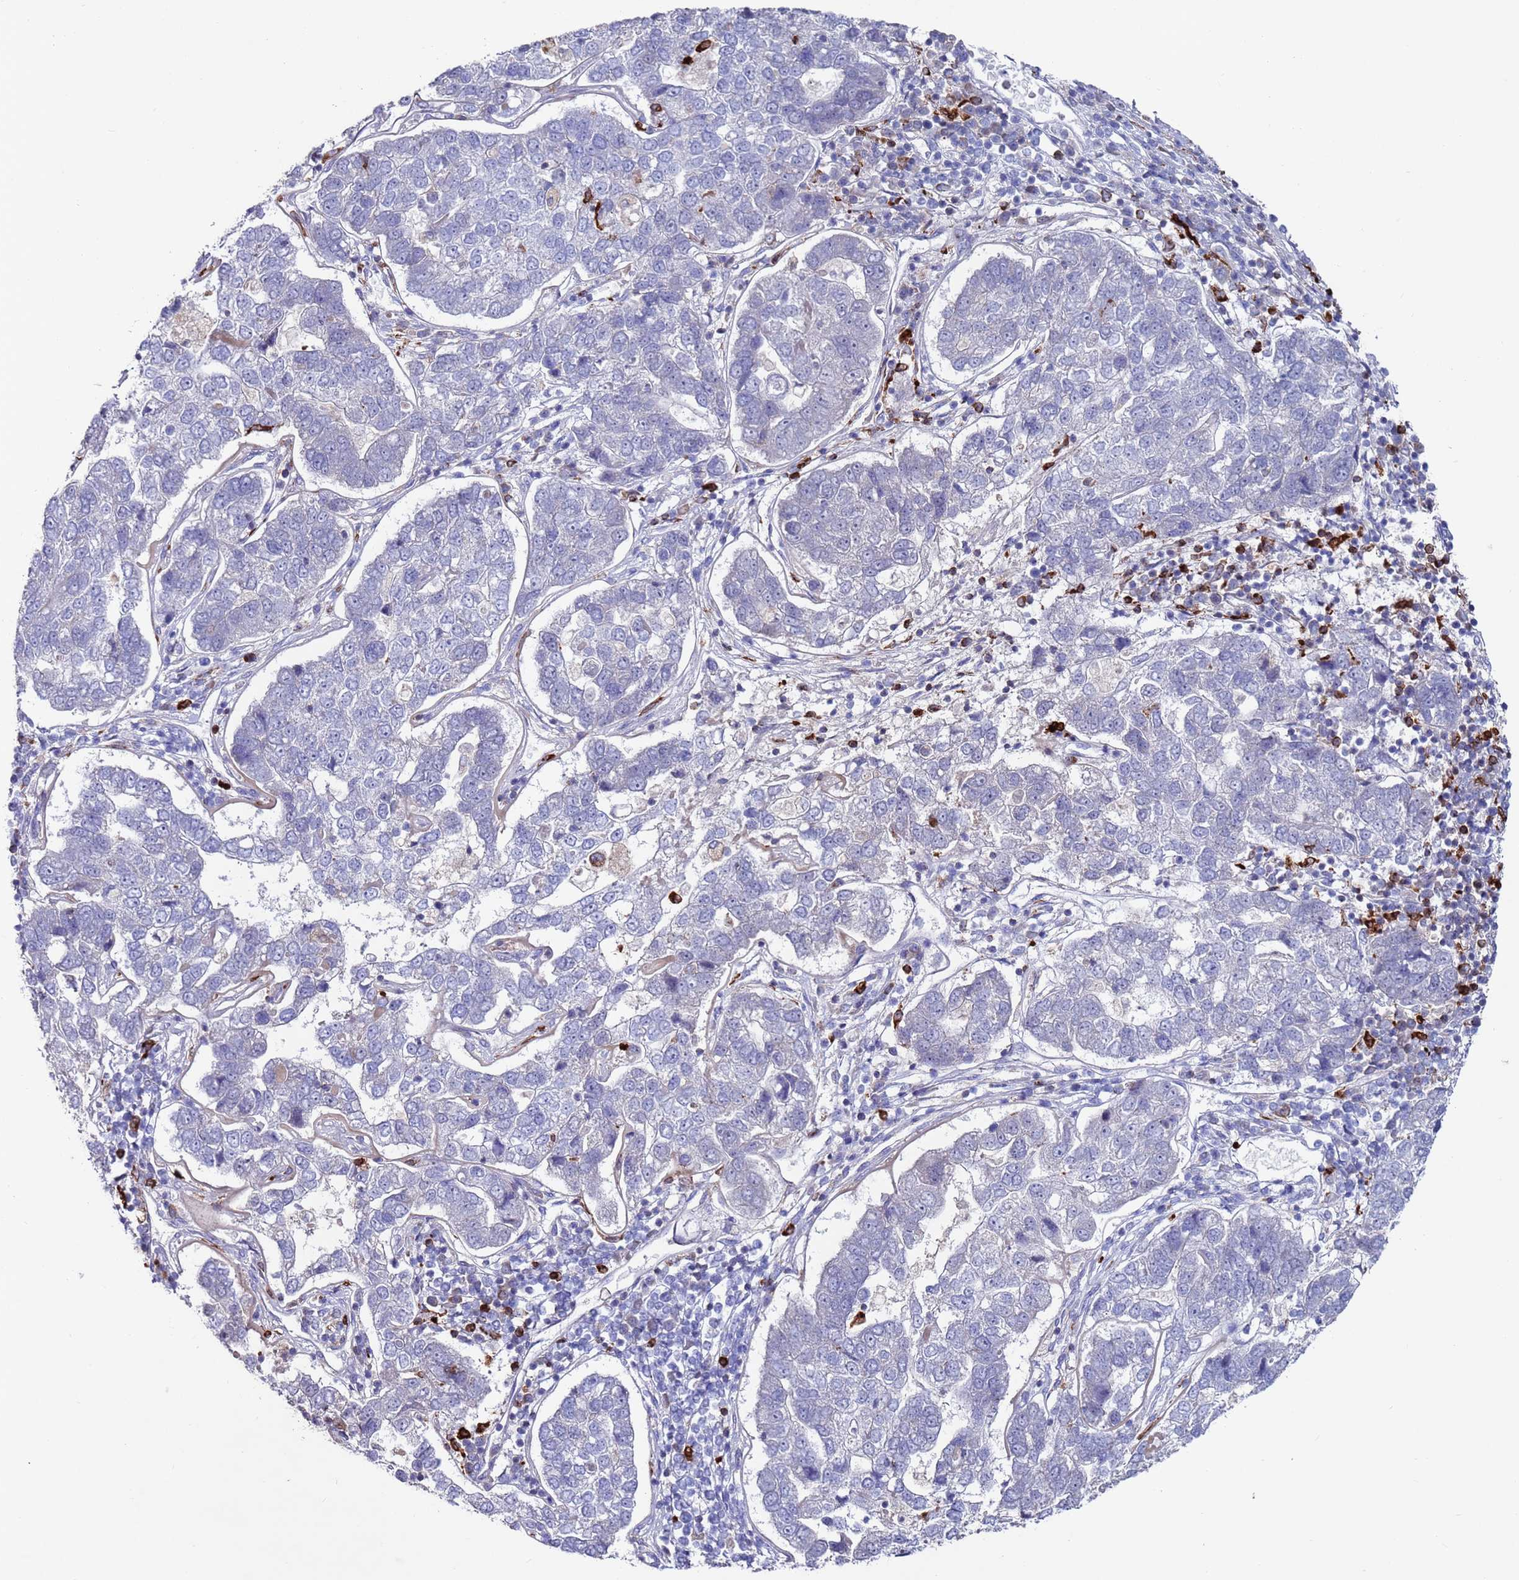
{"staining": {"intensity": "negative", "quantity": "none", "location": "none"}, "tissue": "pancreatic cancer", "cell_type": "Tumor cells", "image_type": "cancer", "snomed": [{"axis": "morphology", "description": "Adenocarcinoma, NOS"}, {"axis": "topography", "description": "Pancreas"}], "caption": "High magnification brightfield microscopy of pancreatic cancer (adenocarcinoma) stained with DAB (brown) and counterstained with hematoxylin (blue): tumor cells show no significant staining. (Brightfield microscopy of DAB IHC at high magnification).", "gene": "GREB1L", "patient": {"sex": "female", "age": 61}}